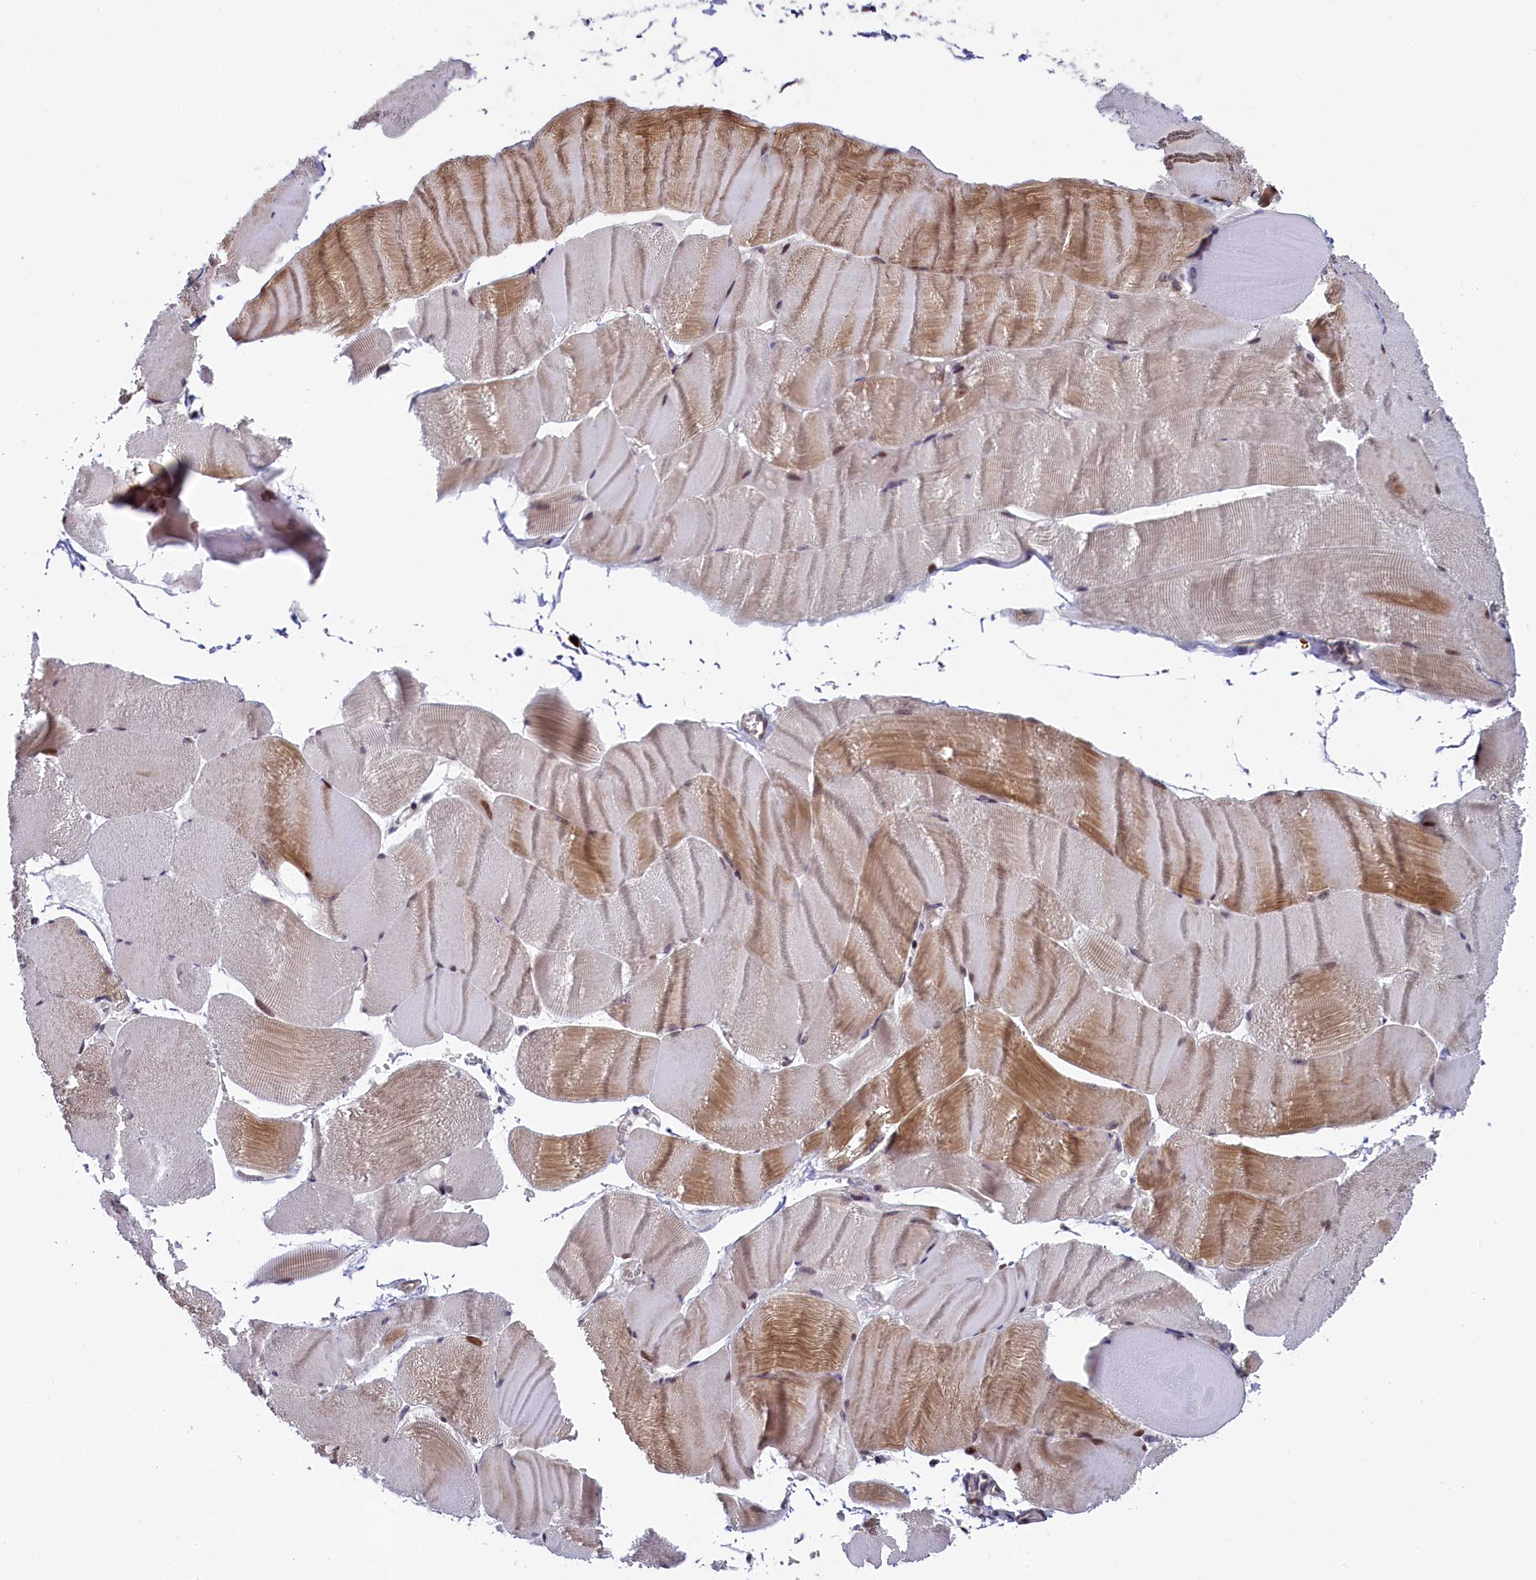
{"staining": {"intensity": "moderate", "quantity": "<25%", "location": "cytoplasmic/membranous"}, "tissue": "skeletal muscle", "cell_type": "Myocytes", "image_type": "normal", "snomed": [{"axis": "morphology", "description": "Normal tissue, NOS"}, {"axis": "morphology", "description": "Basal cell carcinoma"}, {"axis": "topography", "description": "Skeletal muscle"}], "caption": "Skeletal muscle stained with immunohistochemistry (IHC) shows moderate cytoplasmic/membranous expression in about <25% of myocytes.", "gene": "CCL23", "patient": {"sex": "female", "age": 64}}